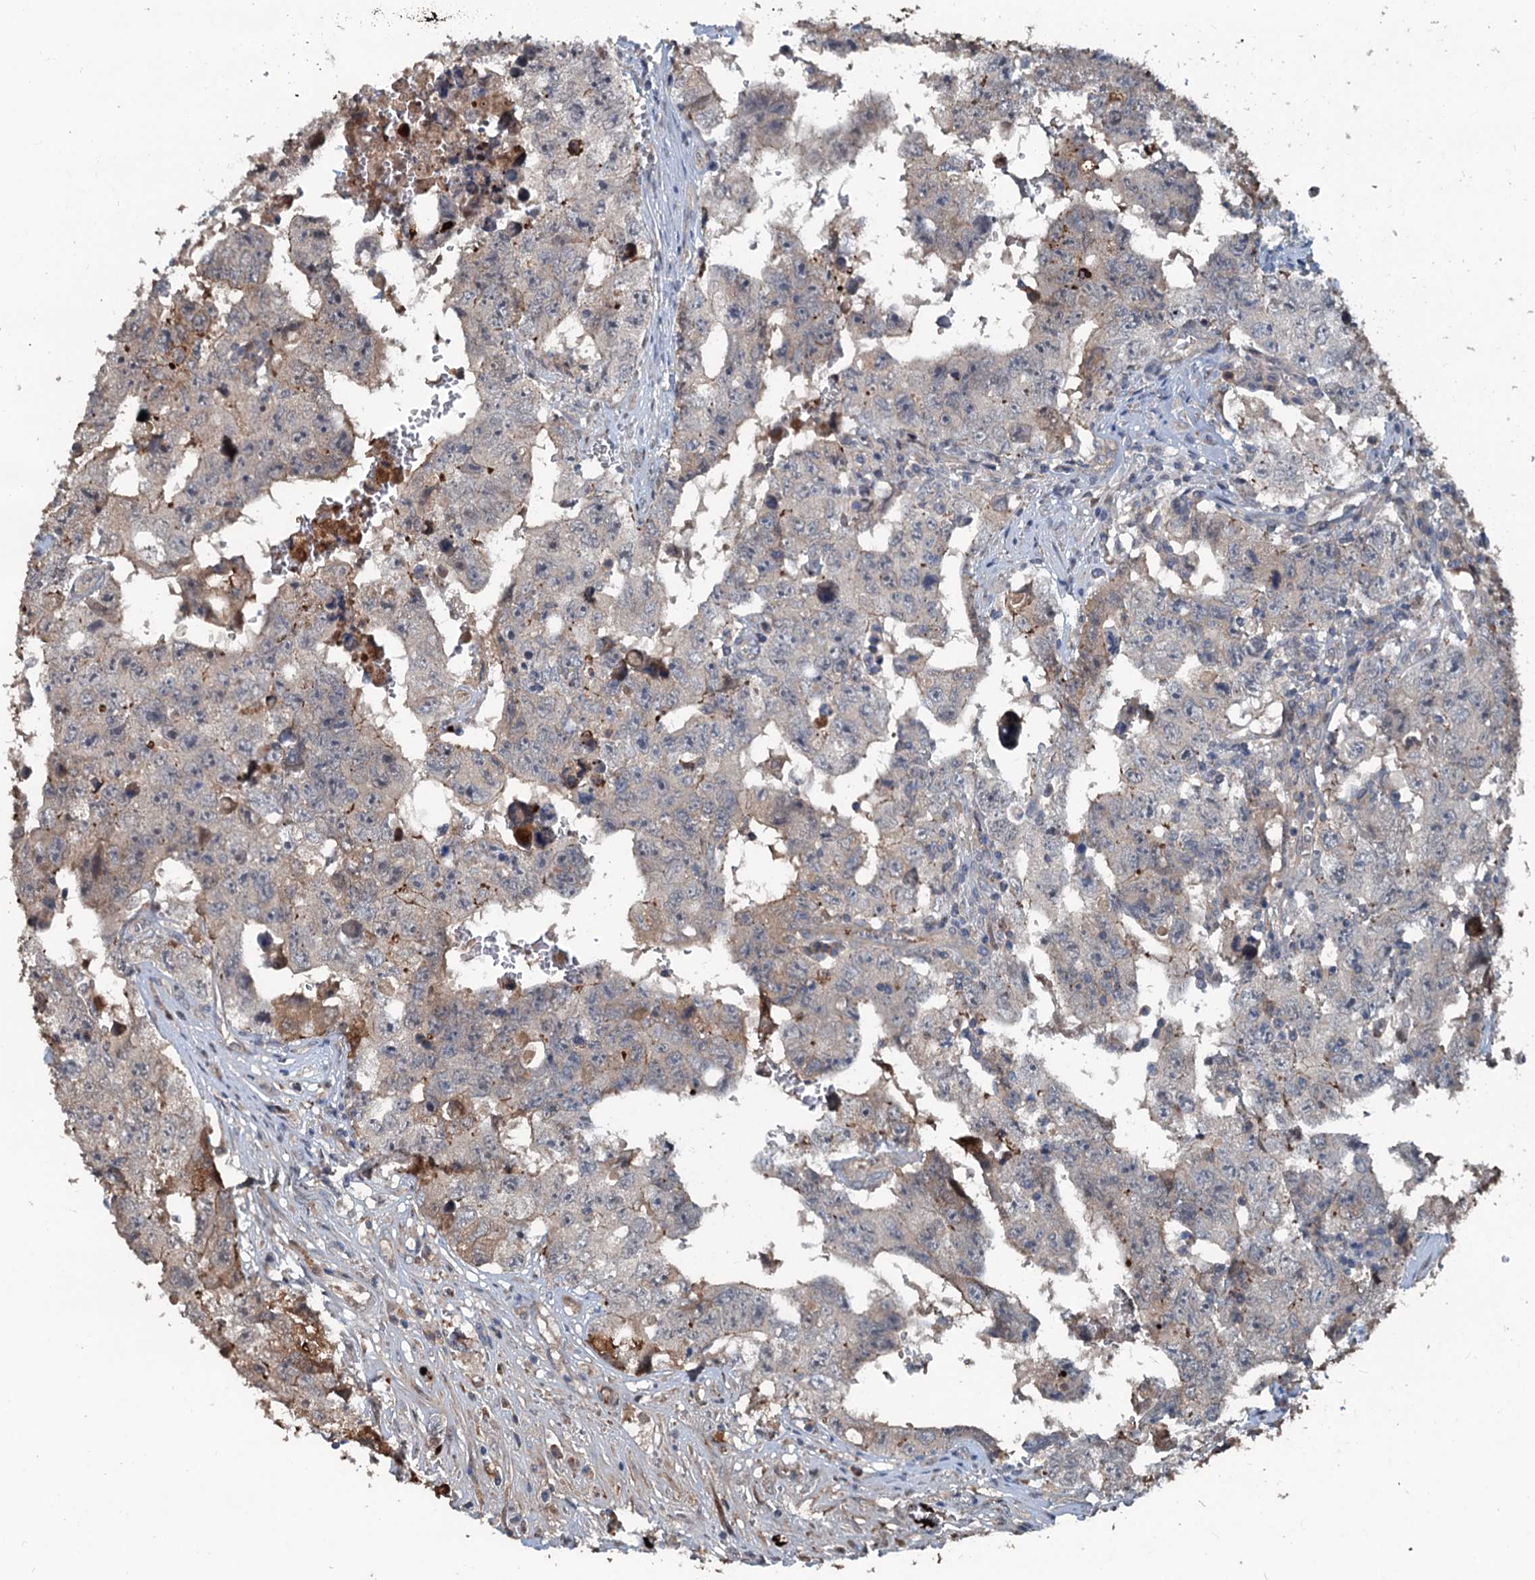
{"staining": {"intensity": "weak", "quantity": "<25%", "location": "cytoplasmic/membranous"}, "tissue": "testis cancer", "cell_type": "Tumor cells", "image_type": "cancer", "snomed": [{"axis": "morphology", "description": "Carcinoma, Embryonal, NOS"}, {"axis": "topography", "description": "Testis"}], "caption": "Immunohistochemistry photomicrograph of testis cancer (embryonal carcinoma) stained for a protein (brown), which shows no expression in tumor cells.", "gene": "TEDC1", "patient": {"sex": "male", "age": 17}}